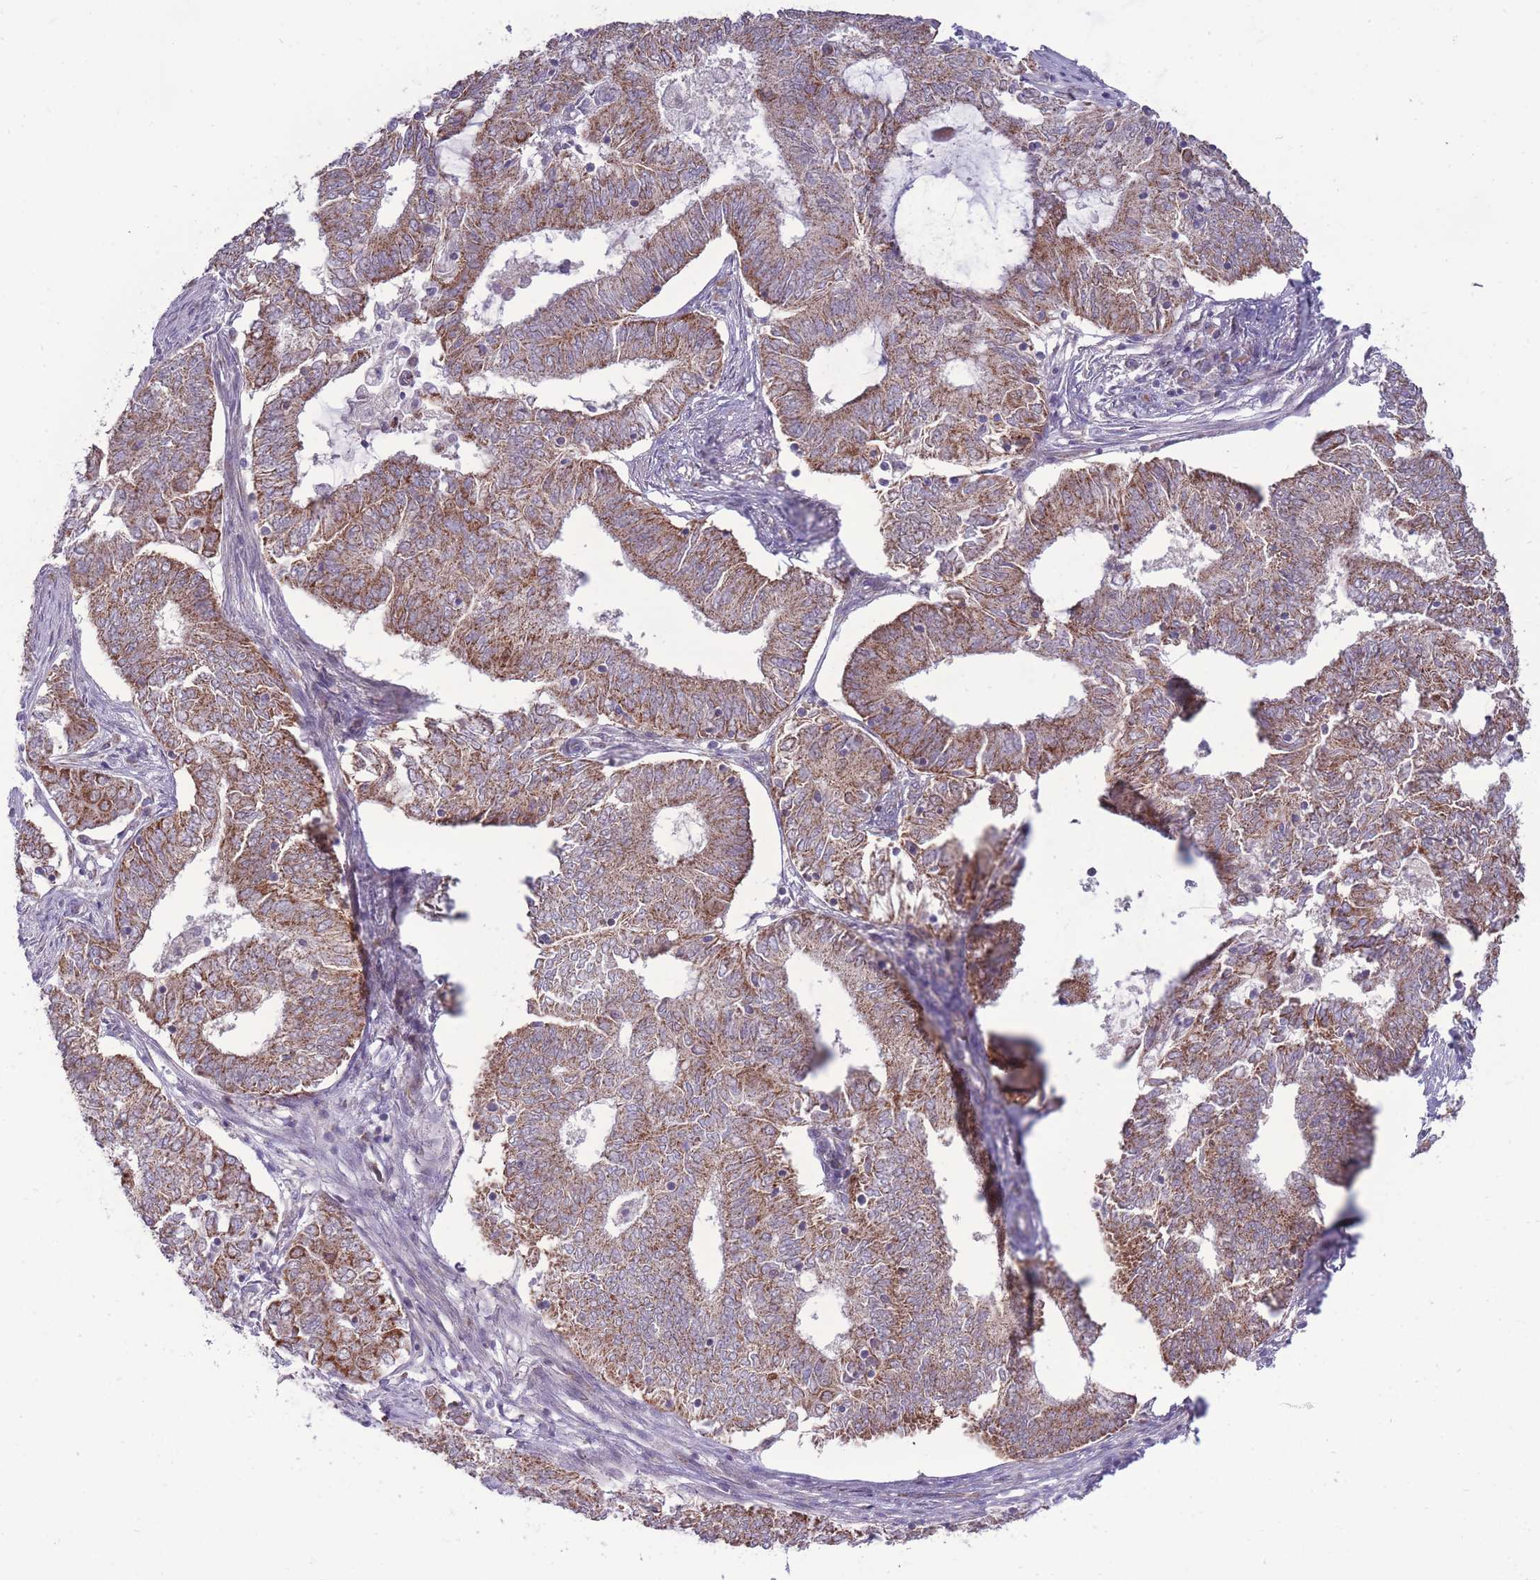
{"staining": {"intensity": "moderate", "quantity": ">75%", "location": "cytoplasmic/membranous"}, "tissue": "endometrial cancer", "cell_type": "Tumor cells", "image_type": "cancer", "snomed": [{"axis": "morphology", "description": "Adenocarcinoma, NOS"}, {"axis": "topography", "description": "Endometrium"}], "caption": "Endometrial cancer stained for a protein demonstrates moderate cytoplasmic/membranous positivity in tumor cells.", "gene": "MCIDAS", "patient": {"sex": "female", "age": 62}}